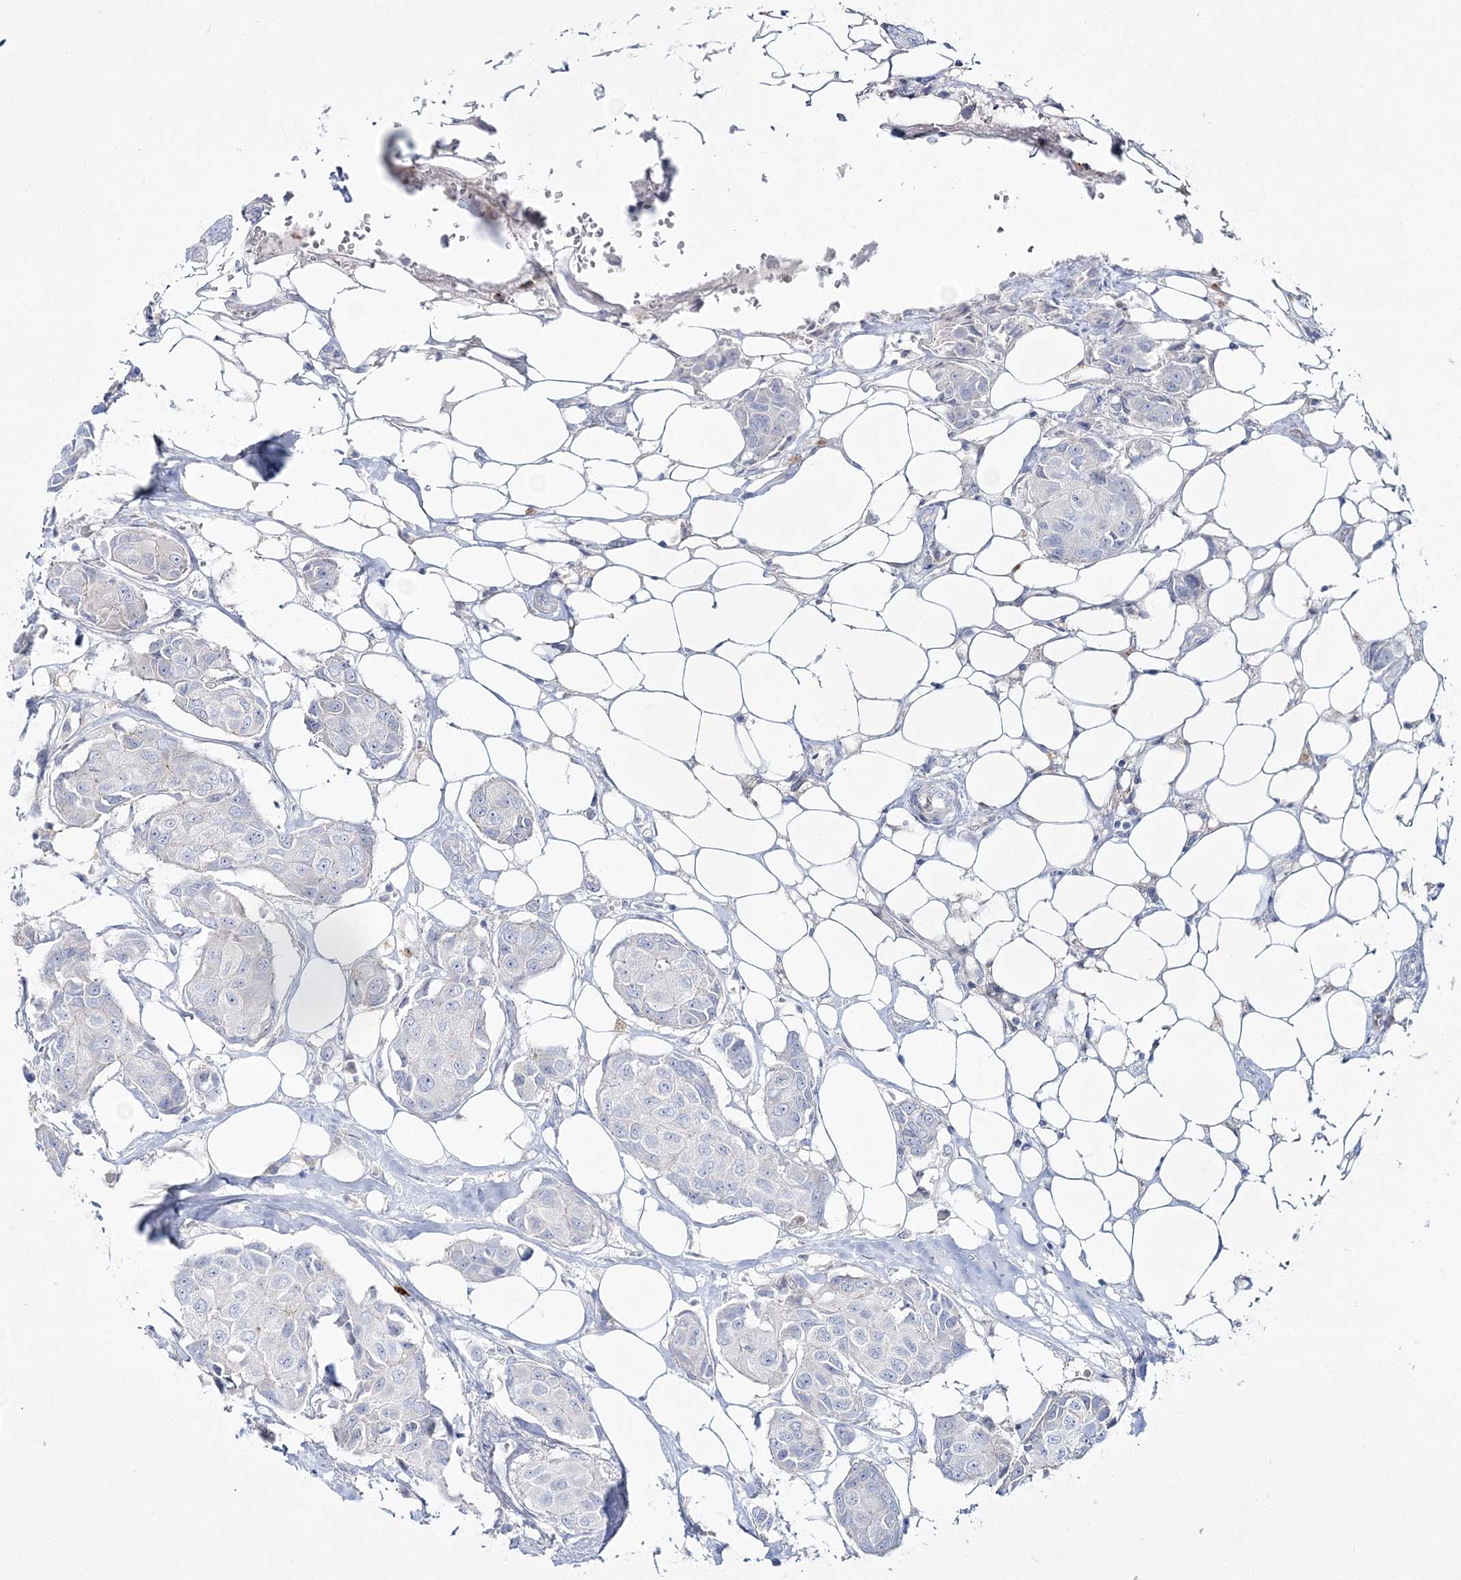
{"staining": {"intensity": "negative", "quantity": "none", "location": "none"}, "tissue": "breast cancer", "cell_type": "Tumor cells", "image_type": "cancer", "snomed": [{"axis": "morphology", "description": "Duct carcinoma"}, {"axis": "topography", "description": "Breast"}], "caption": "Human breast intraductal carcinoma stained for a protein using immunohistochemistry shows no expression in tumor cells.", "gene": "WDSUB1", "patient": {"sex": "female", "age": 80}}